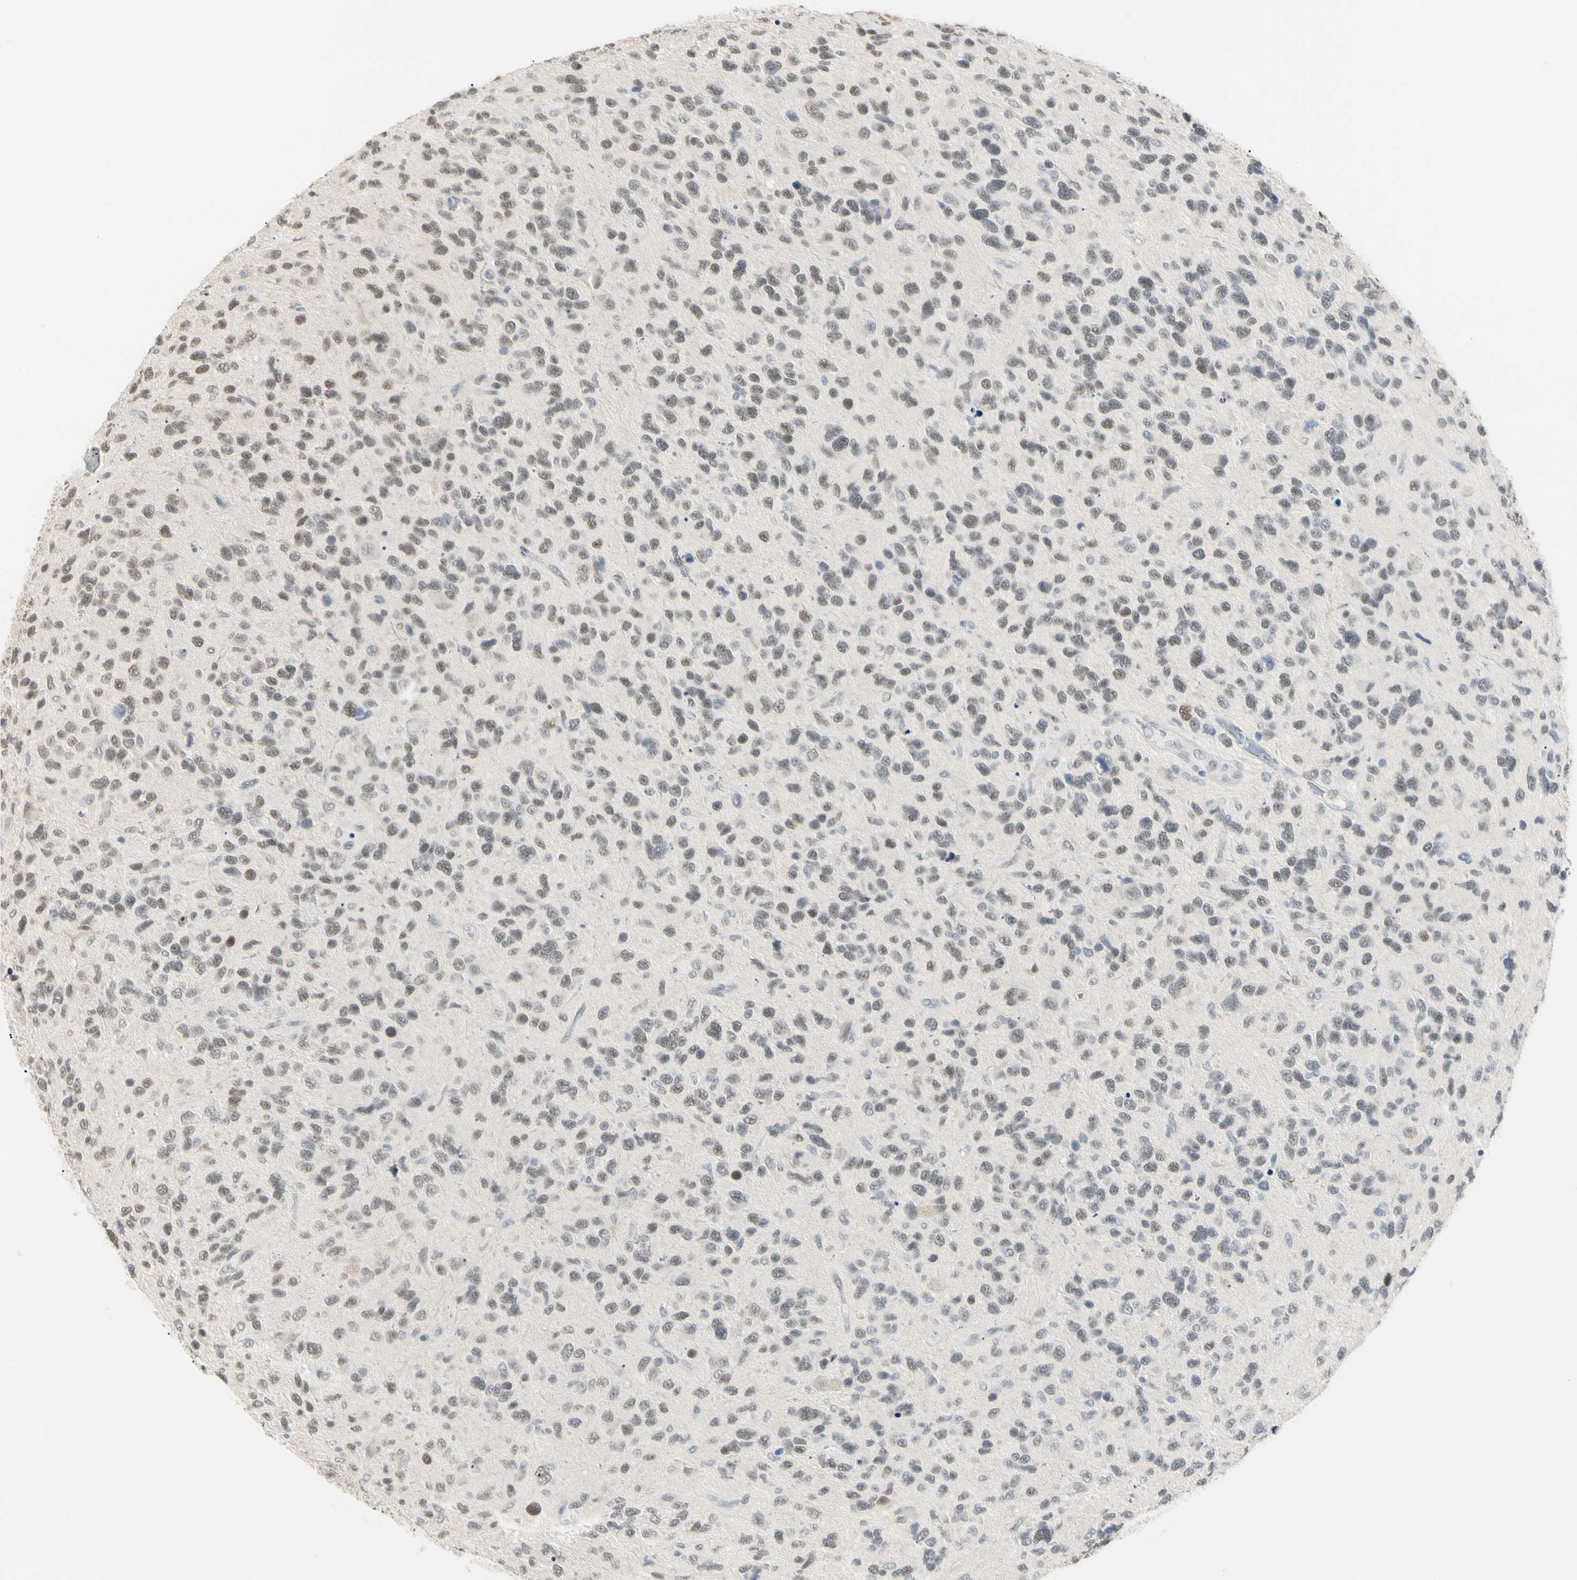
{"staining": {"intensity": "weak", "quantity": ">75%", "location": "nuclear"}, "tissue": "glioma", "cell_type": "Tumor cells", "image_type": "cancer", "snomed": [{"axis": "morphology", "description": "Glioma, malignant, High grade"}, {"axis": "topography", "description": "Brain"}], "caption": "A brown stain labels weak nuclear positivity of a protein in glioma tumor cells. (IHC, brightfield microscopy, high magnification).", "gene": "ASPN", "patient": {"sex": "female", "age": 58}}